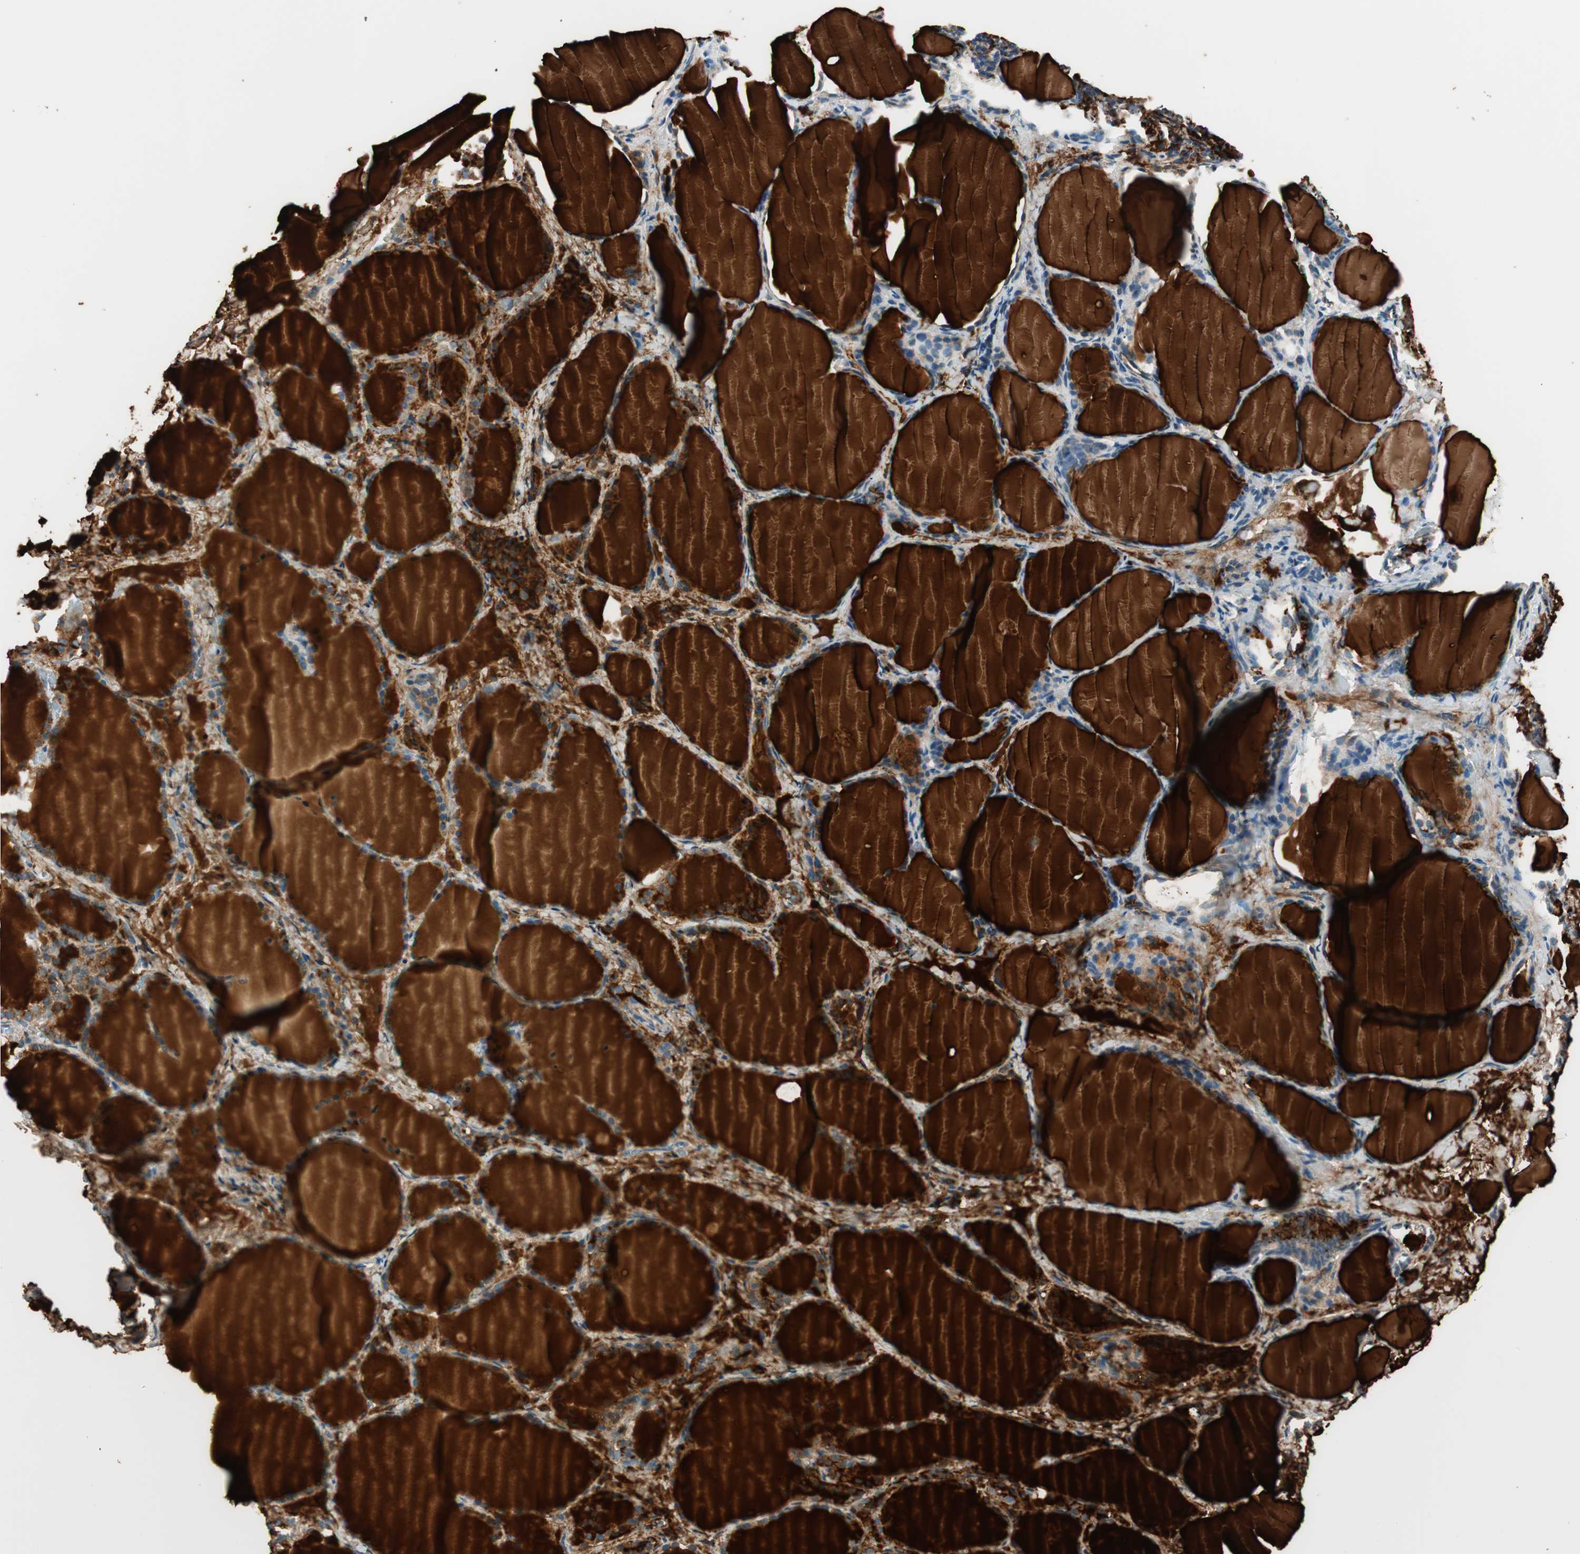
{"staining": {"intensity": "strong", "quantity": ">75%", "location": "cytoplasmic/membranous"}, "tissue": "thyroid gland", "cell_type": "Glandular cells", "image_type": "normal", "snomed": [{"axis": "morphology", "description": "Normal tissue, NOS"}, {"axis": "morphology", "description": "Papillary adenocarcinoma, NOS"}, {"axis": "topography", "description": "Thyroid gland"}], "caption": "This is an image of immunohistochemistry staining of unremarkable thyroid gland, which shows strong staining in the cytoplasmic/membranous of glandular cells.", "gene": "CC2D1A", "patient": {"sex": "female", "age": 30}}